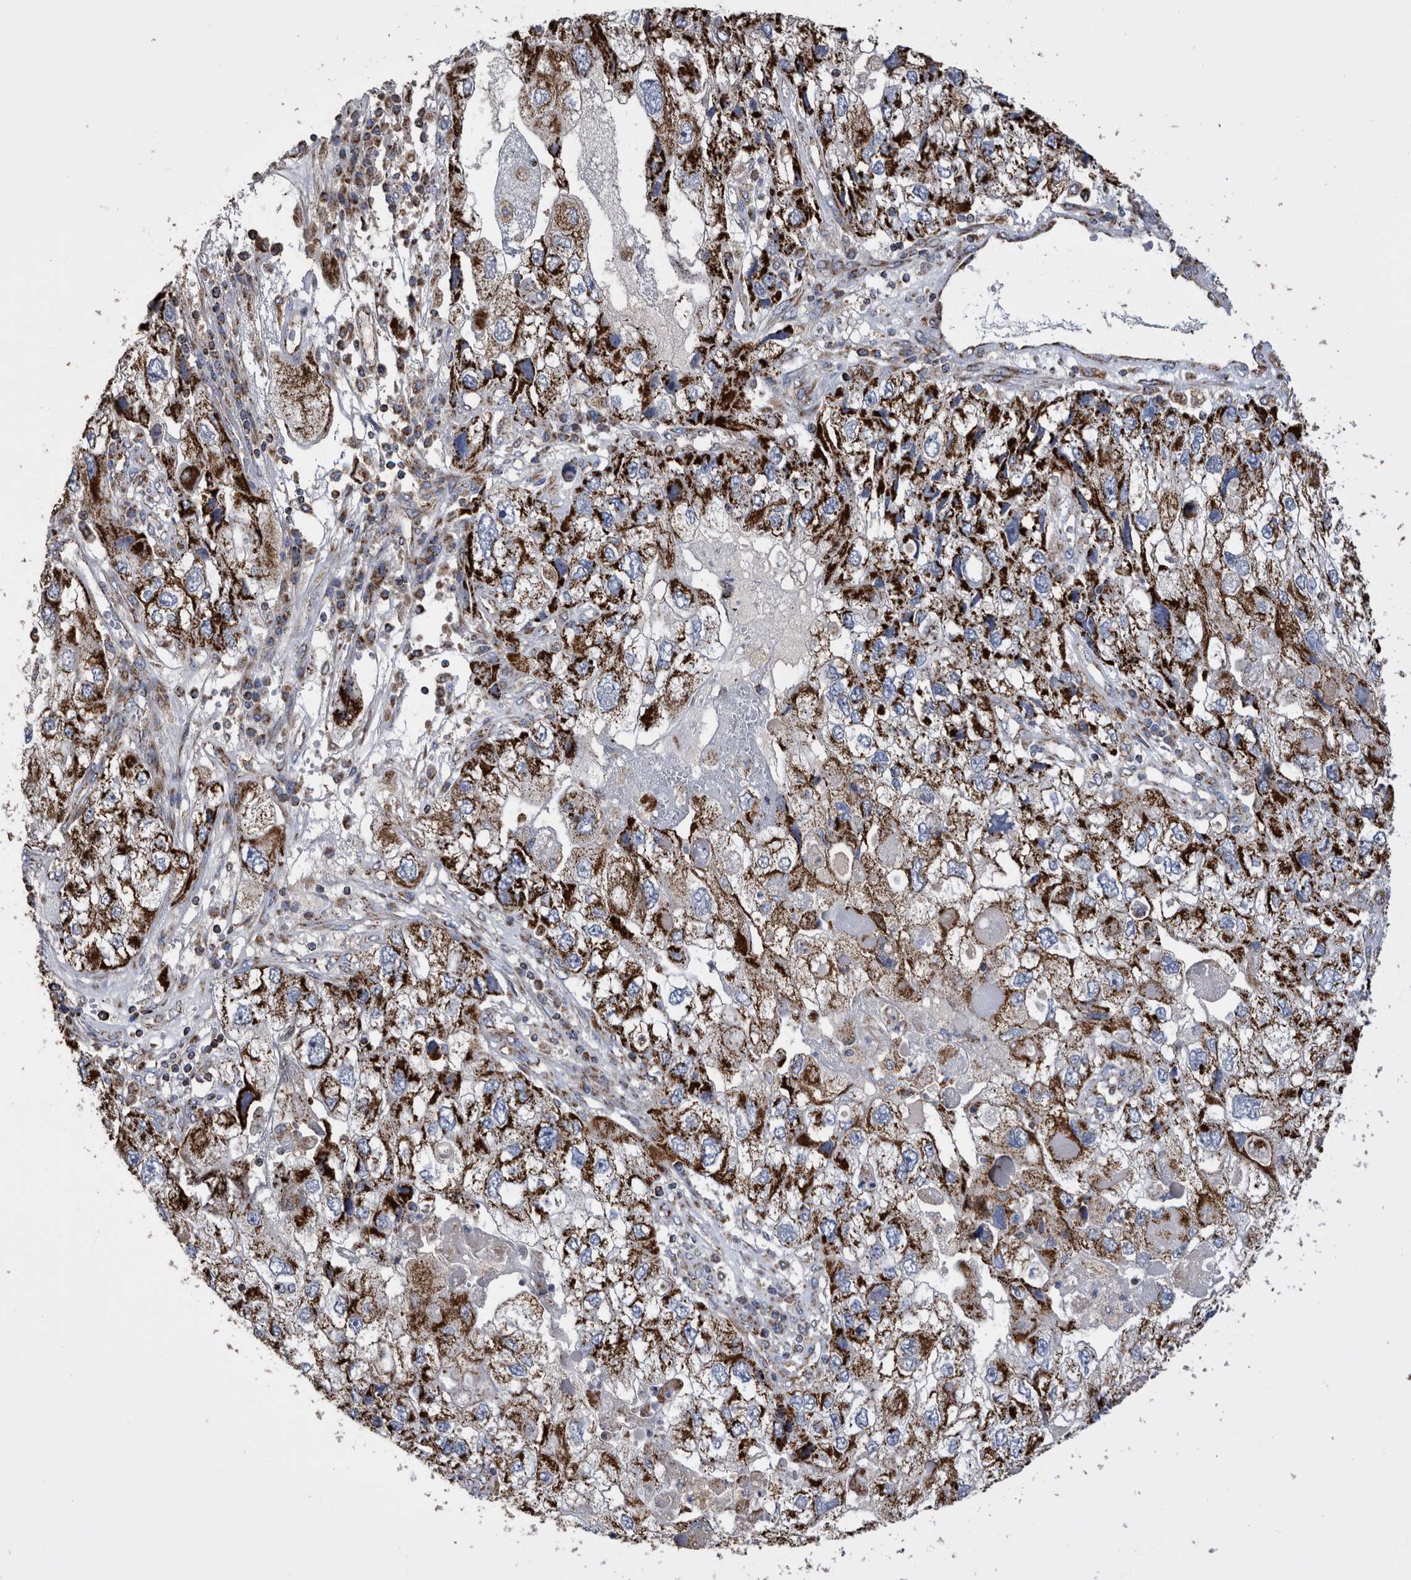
{"staining": {"intensity": "strong", "quantity": ">75%", "location": "cytoplasmic/membranous"}, "tissue": "endometrial cancer", "cell_type": "Tumor cells", "image_type": "cancer", "snomed": [{"axis": "morphology", "description": "Adenocarcinoma, NOS"}, {"axis": "topography", "description": "Endometrium"}], "caption": "Immunohistochemical staining of human endometrial adenocarcinoma shows strong cytoplasmic/membranous protein staining in approximately >75% of tumor cells. (Stains: DAB in brown, nuclei in blue, Microscopy: brightfield microscopy at high magnification).", "gene": "WFDC1", "patient": {"sex": "female", "age": 49}}